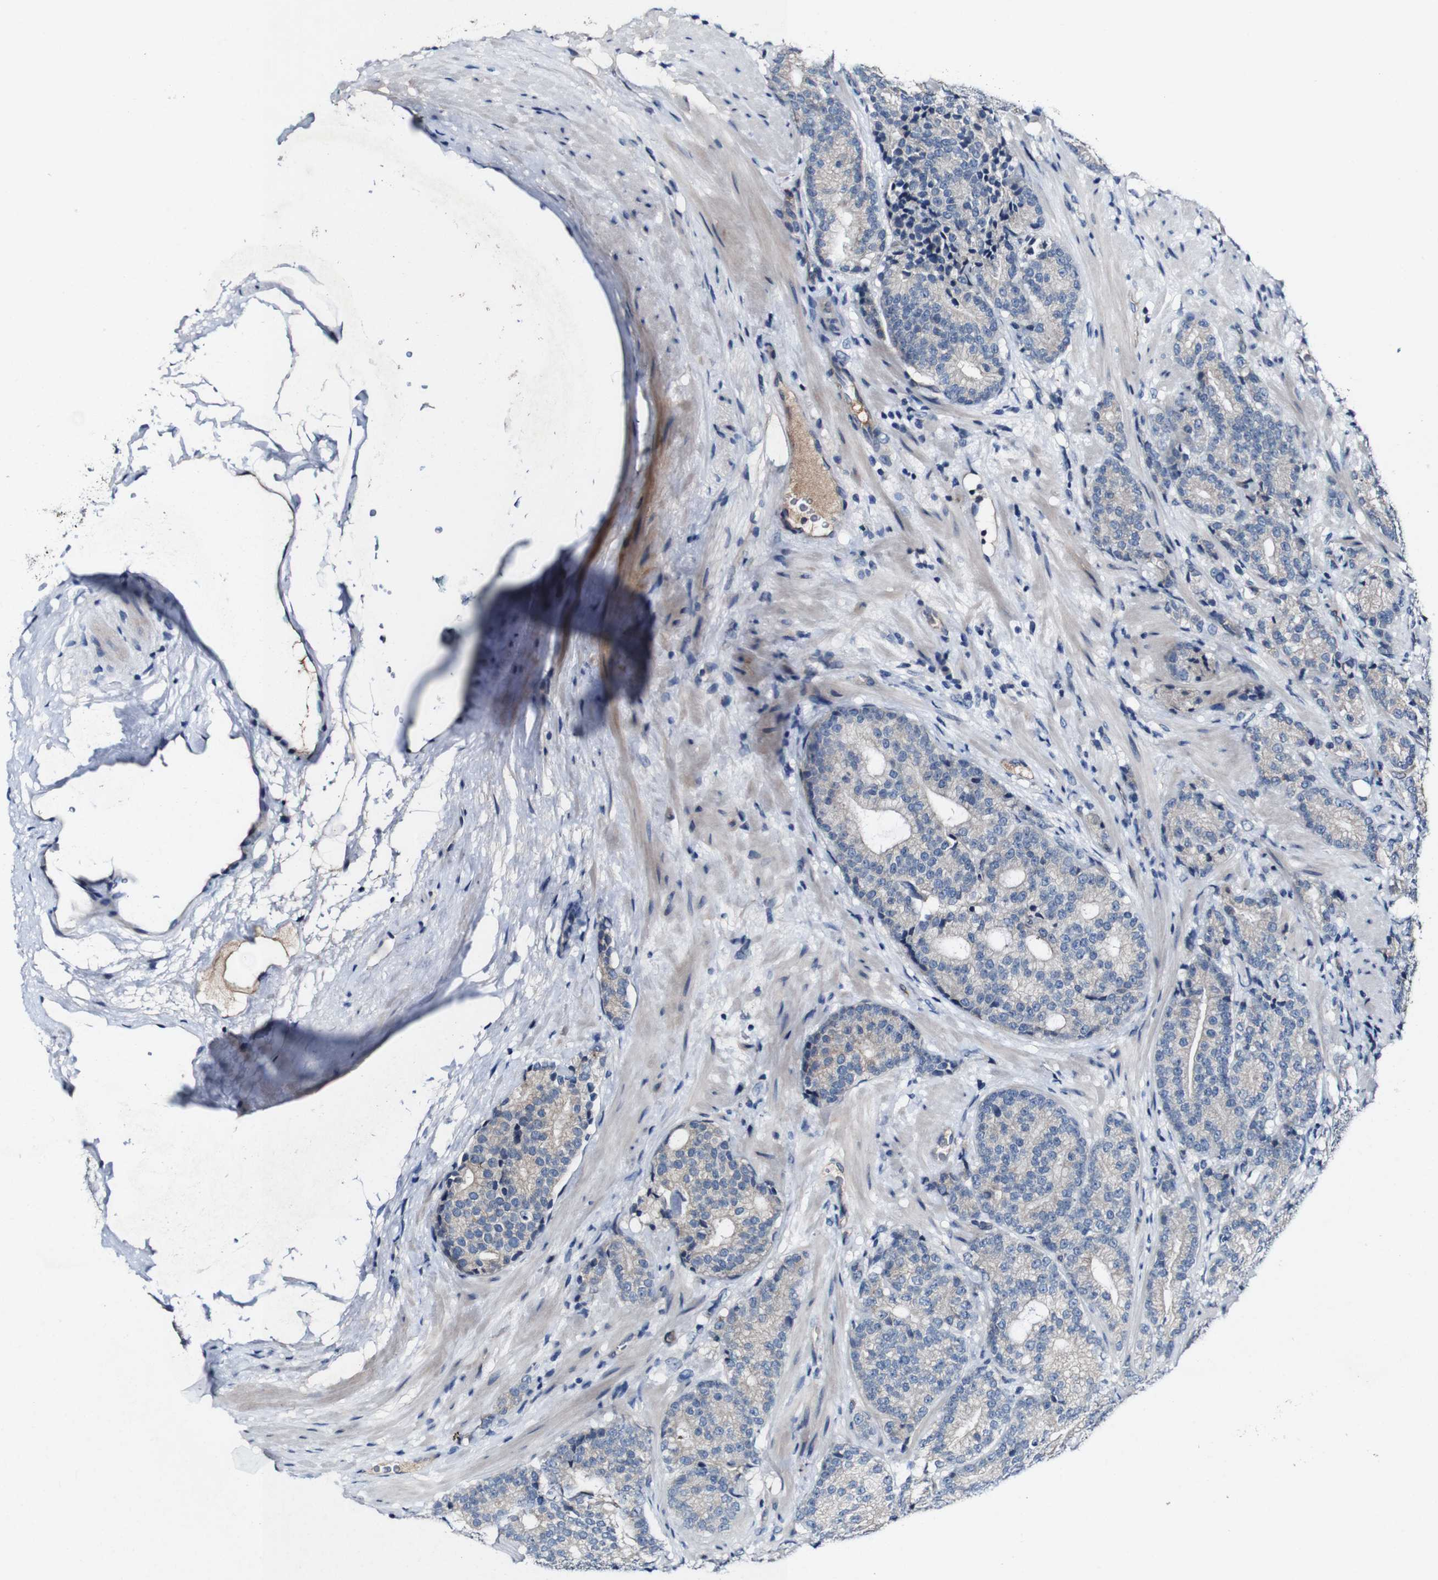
{"staining": {"intensity": "weak", "quantity": "<25%", "location": "cytoplasmic/membranous"}, "tissue": "prostate cancer", "cell_type": "Tumor cells", "image_type": "cancer", "snomed": [{"axis": "morphology", "description": "Adenocarcinoma, High grade"}, {"axis": "topography", "description": "Prostate"}], "caption": "Prostate cancer stained for a protein using immunohistochemistry reveals no positivity tumor cells.", "gene": "GRAMD1A", "patient": {"sex": "male", "age": 61}}